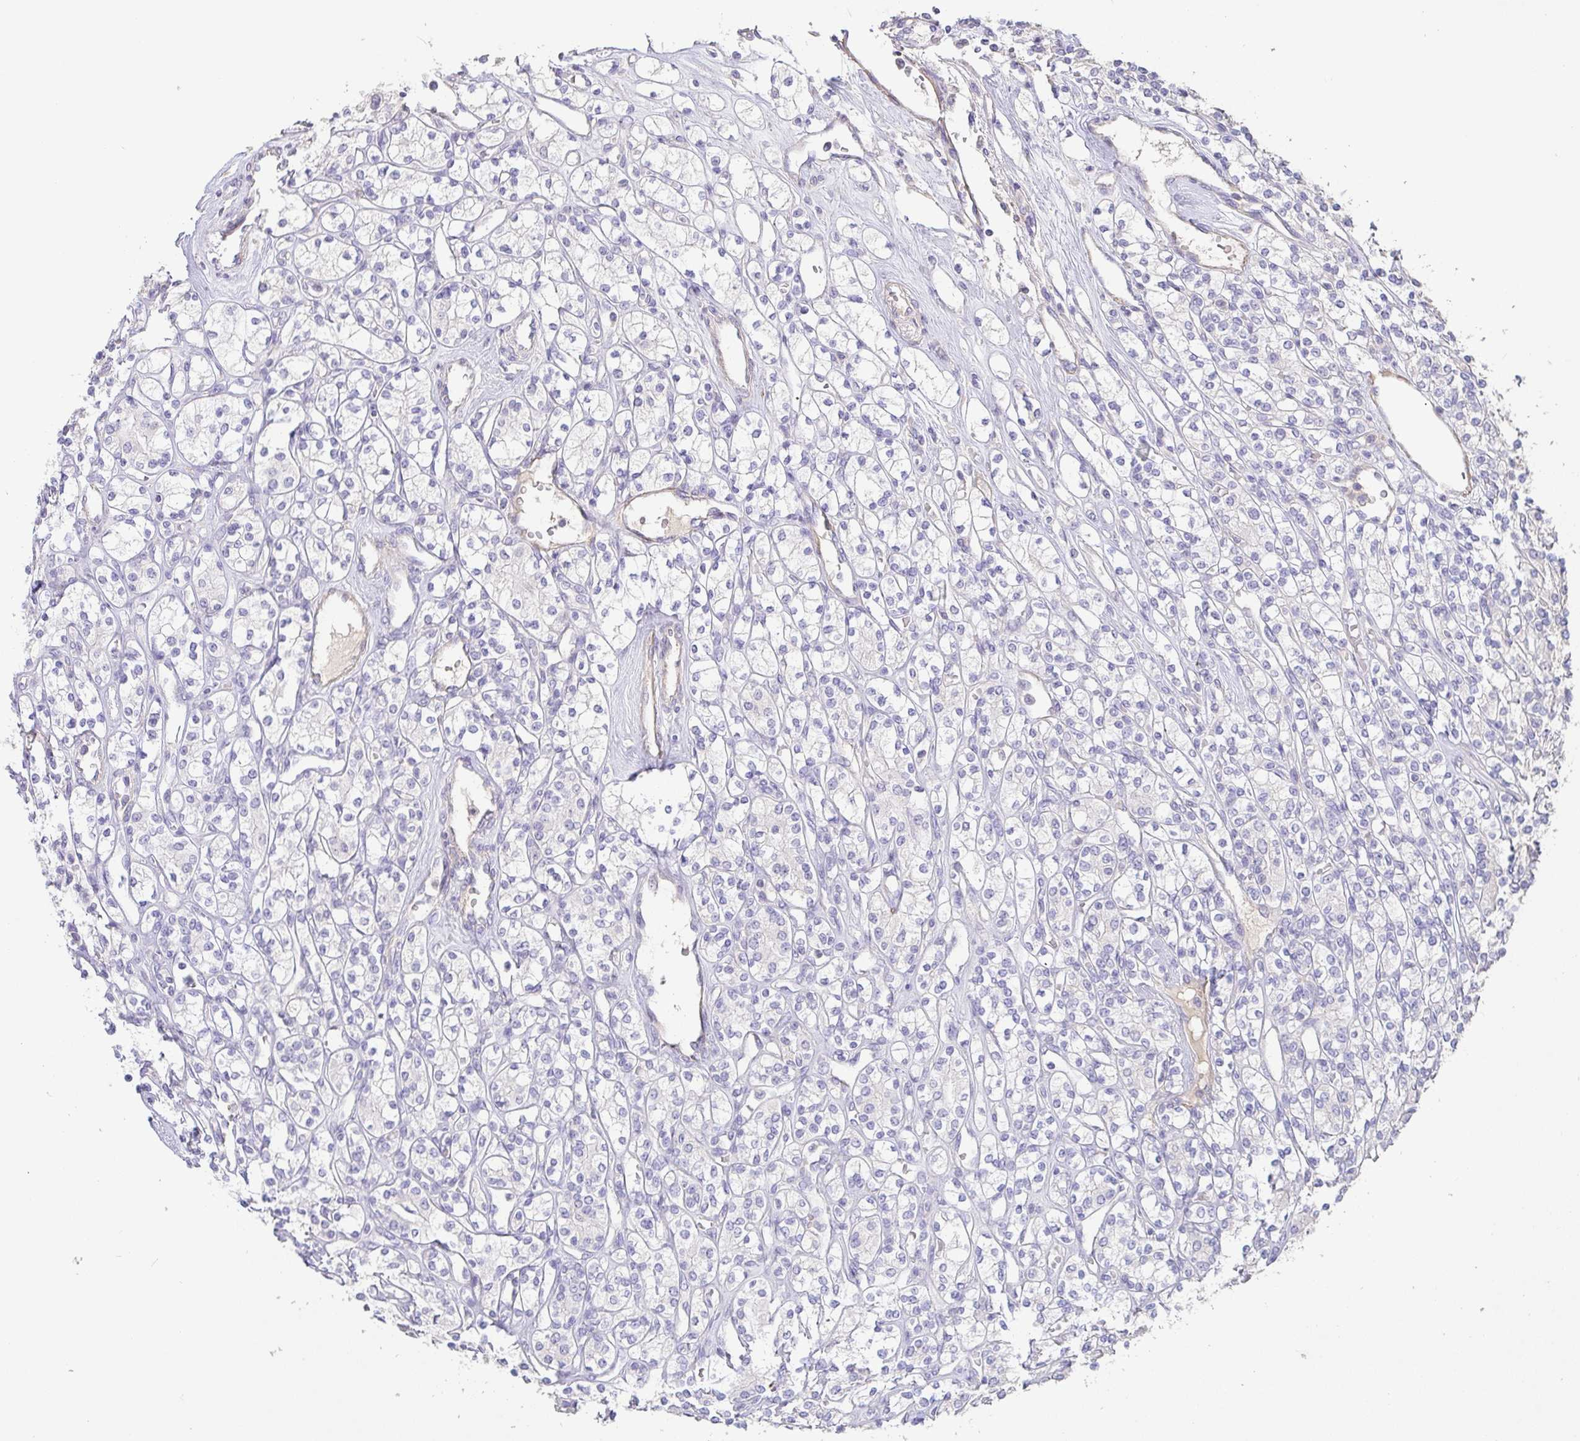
{"staining": {"intensity": "negative", "quantity": "none", "location": "none"}, "tissue": "renal cancer", "cell_type": "Tumor cells", "image_type": "cancer", "snomed": [{"axis": "morphology", "description": "Adenocarcinoma, NOS"}, {"axis": "topography", "description": "Kidney"}], "caption": "The image exhibits no significant expression in tumor cells of renal adenocarcinoma.", "gene": "PYGM", "patient": {"sex": "male", "age": 77}}